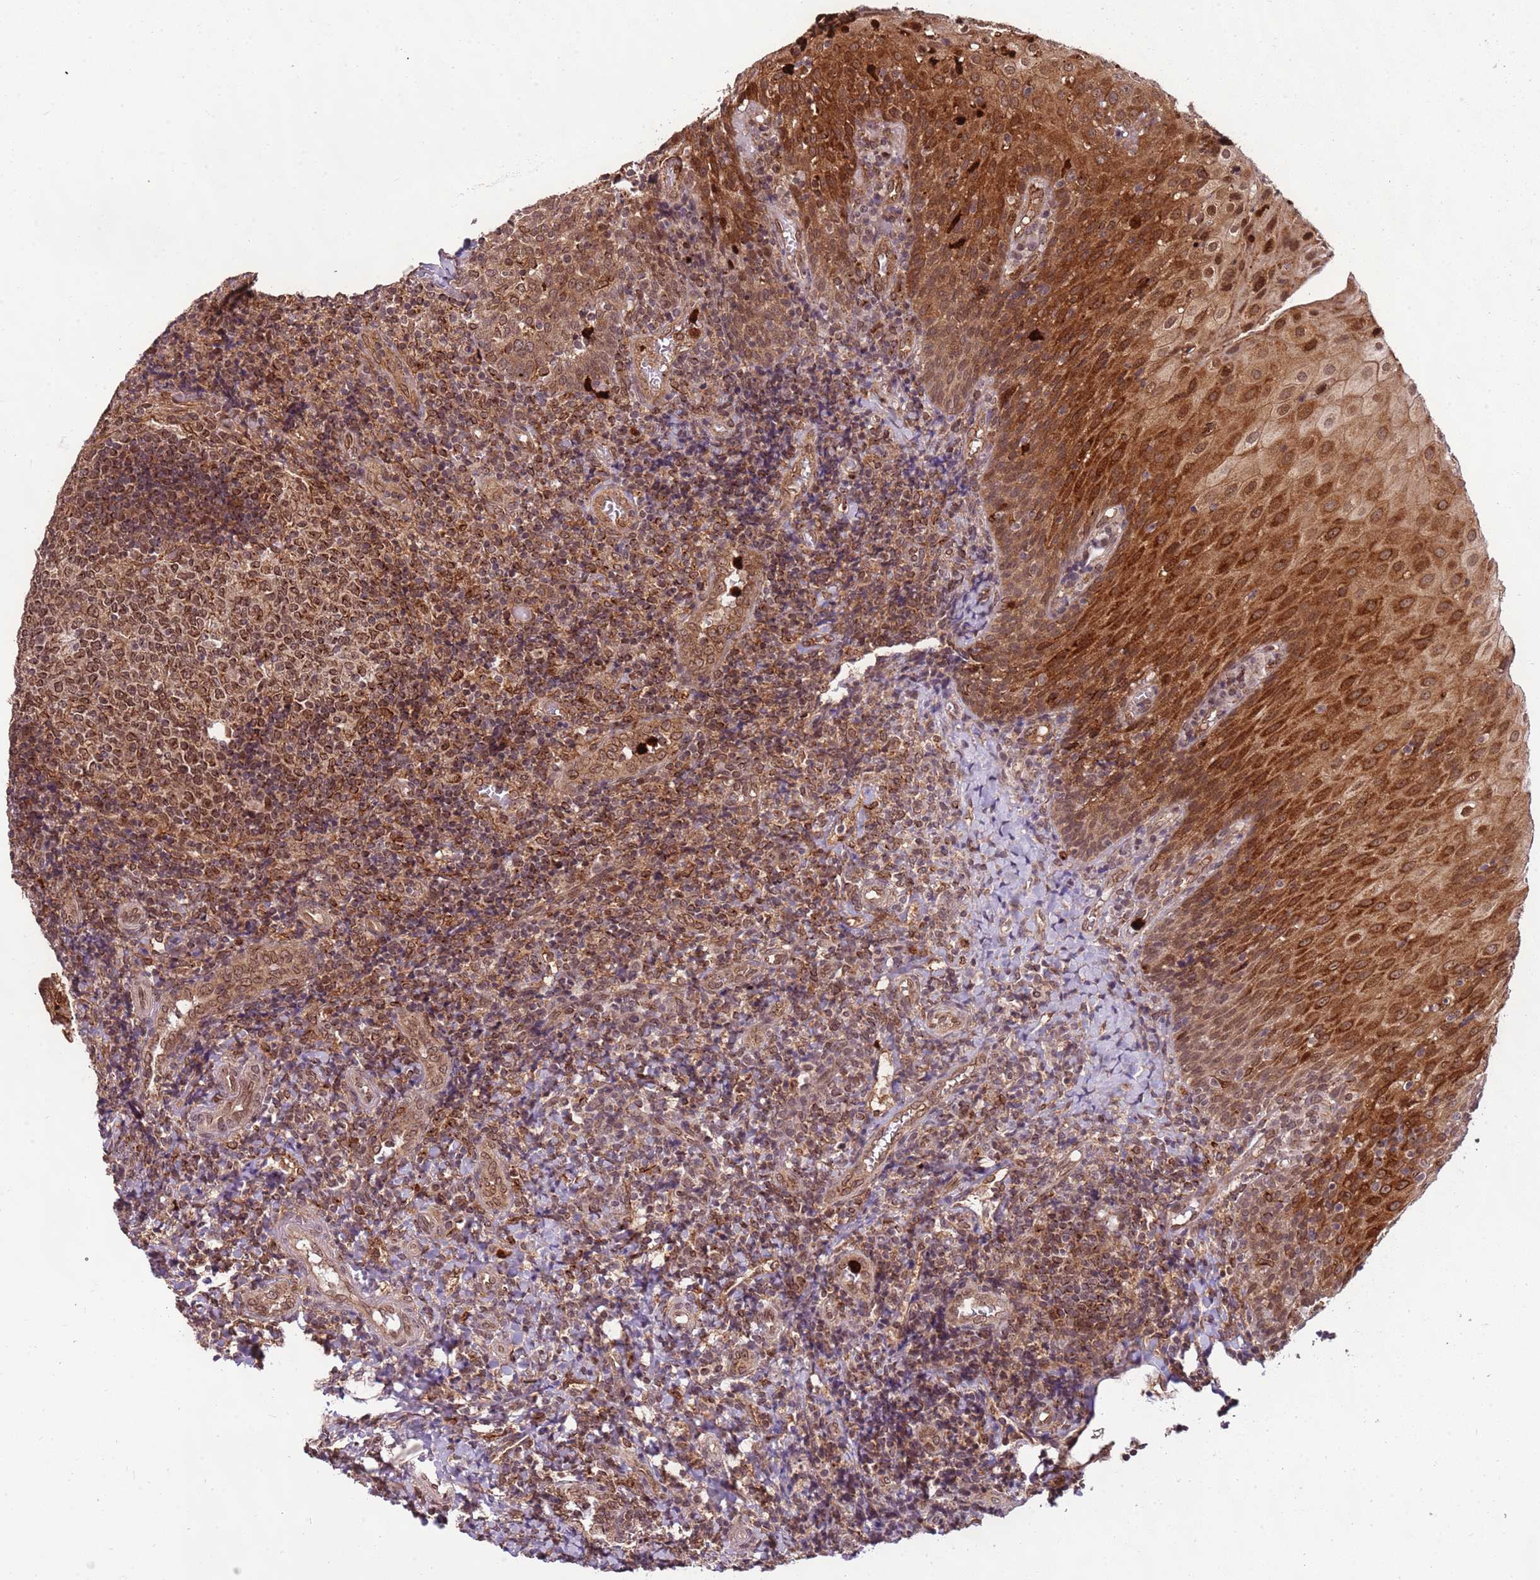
{"staining": {"intensity": "moderate", "quantity": ">75%", "location": "cytoplasmic/membranous,nuclear"}, "tissue": "tonsil", "cell_type": "Germinal center cells", "image_type": "normal", "snomed": [{"axis": "morphology", "description": "Normal tissue, NOS"}, {"axis": "topography", "description": "Tonsil"}], "caption": "Unremarkable tonsil demonstrates moderate cytoplasmic/membranous,nuclear positivity in about >75% of germinal center cells.", "gene": "CEP170", "patient": {"sex": "female", "age": 19}}